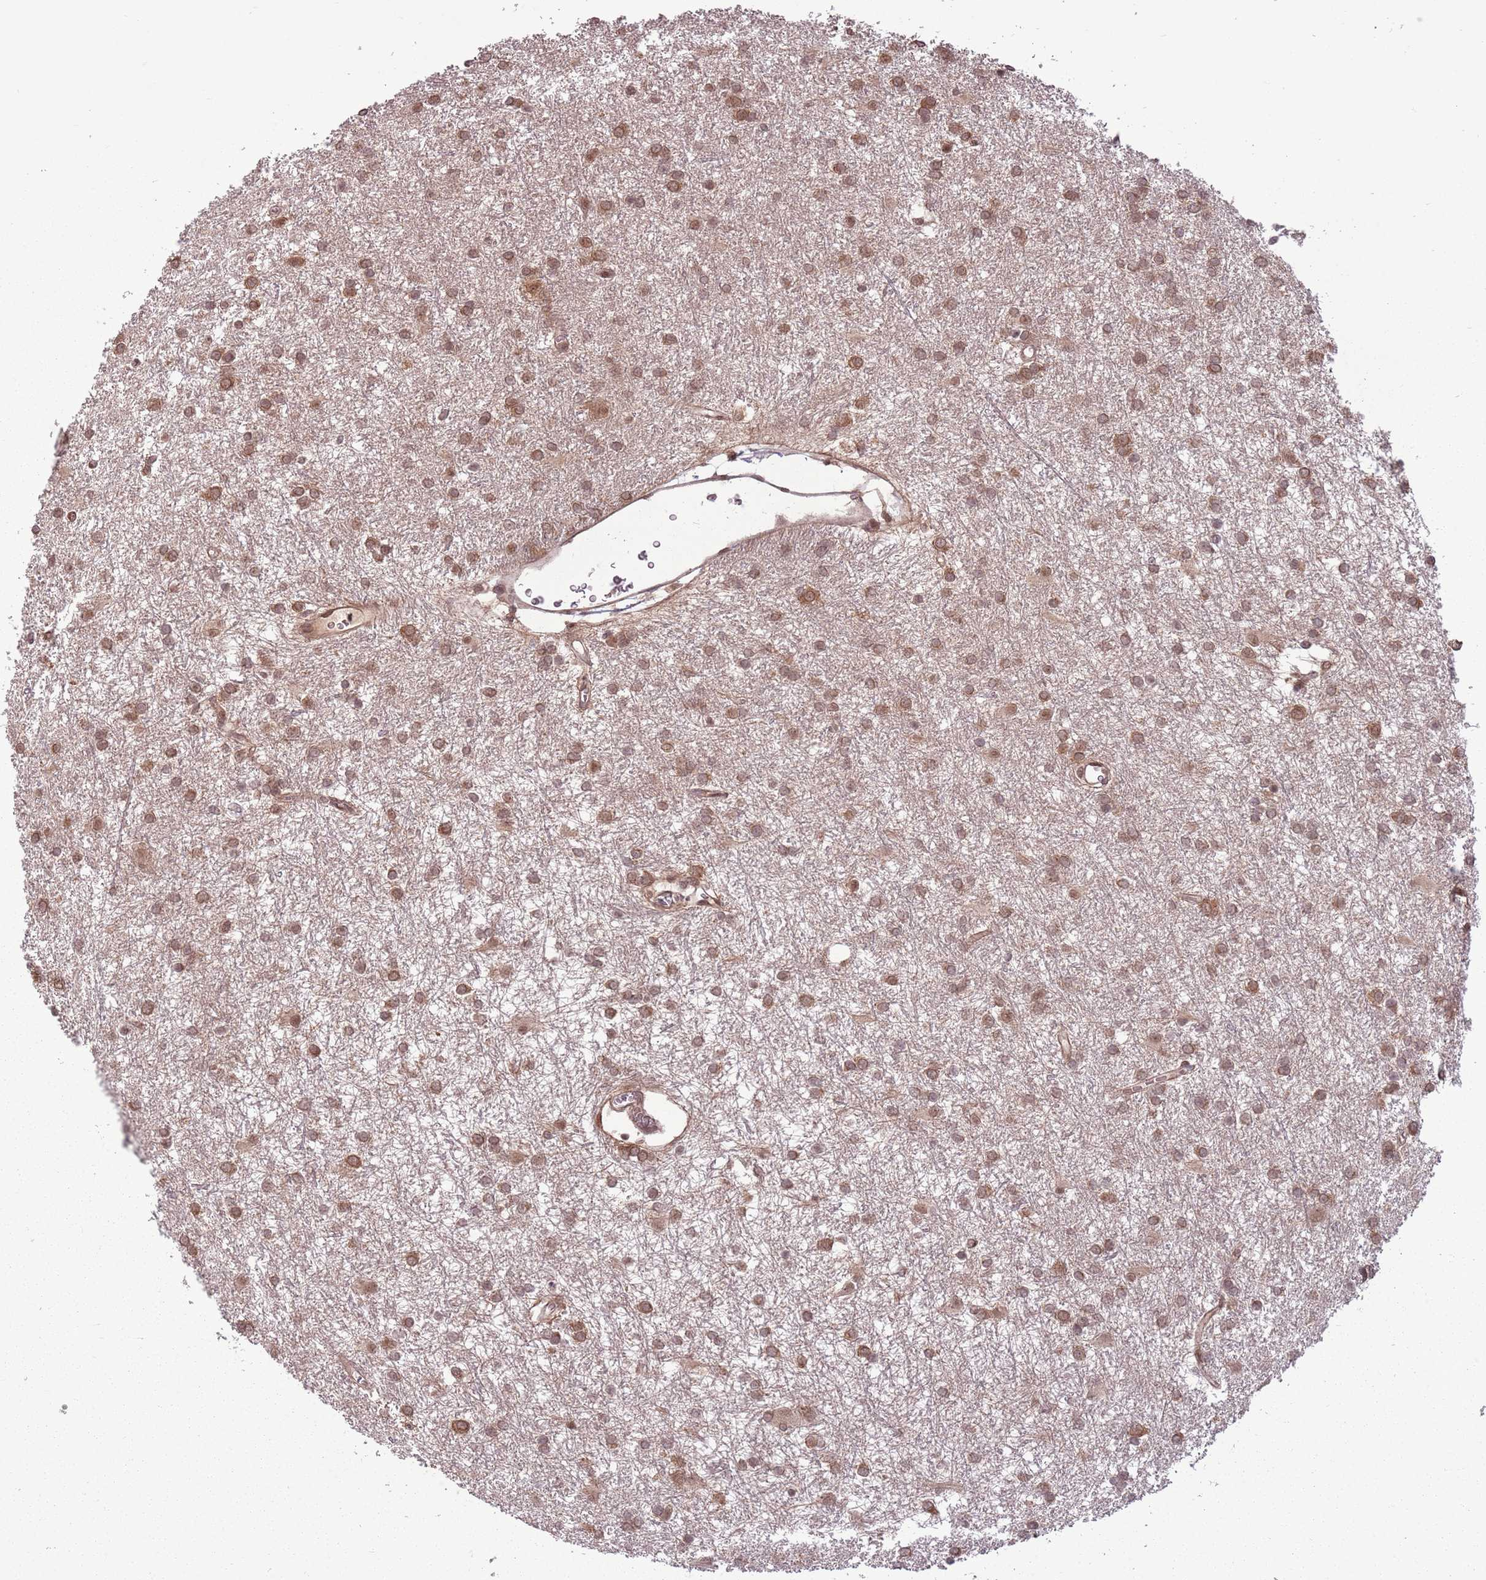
{"staining": {"intensity": "moderate", "quantity": ">75%", "location": "cytoplasmic/membranous"}, "tissue": "glioma", "cell_type": "Tumor cells", "image_type": "cancer", "snomed": [{"axis": "morphology", "description": "Glioma, malignant, High grade"}, {"axis": "topography", "description": "Brain"}], "caption": "Glioma stained for a protein displays moderate cytoplasmic/membranous positivity in tumor cells.", "gene": "ADAMTS3", "patient": {"sex": "female", "age": 50}}